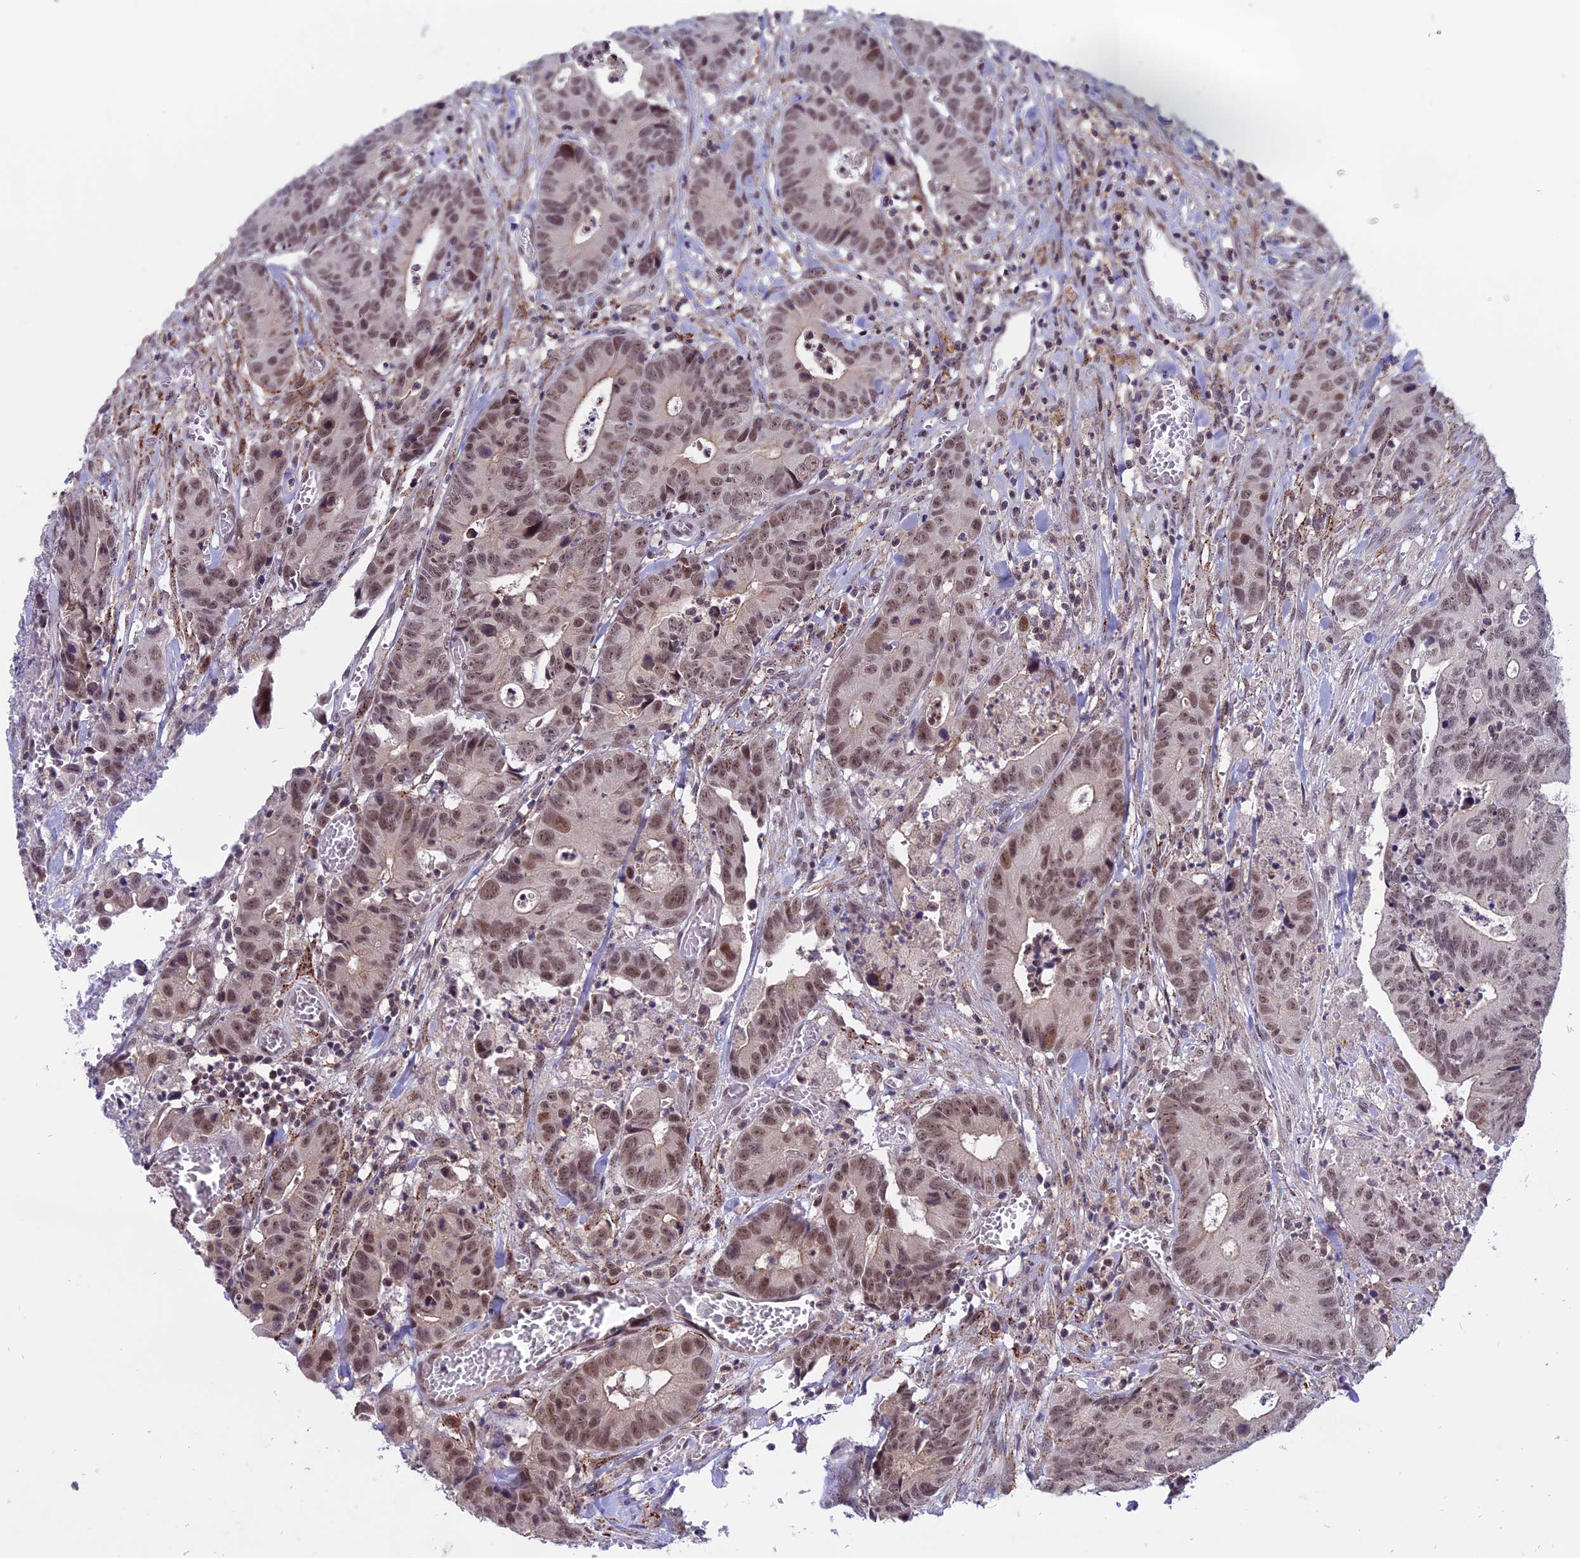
{"staining": {"intensity": "moderate", "quantity": ">75%", "location": "nuclear"}, "tissue": "colorectal cancer", "cell_type": "Tumor cells", "image_type": "cancer", "snomed": [{"axis": "morphology", "description": "Adenocarcinoma, NOS"}, {"axis": "topography", "description": "Colon"}], "caption": "Adenocarcinoma (colorectal) stained for a protein exhibits moderate nuclear positivity in tumor cells.", "gene": "TADA3", "patient": {"sex": "female", "age": 57}}